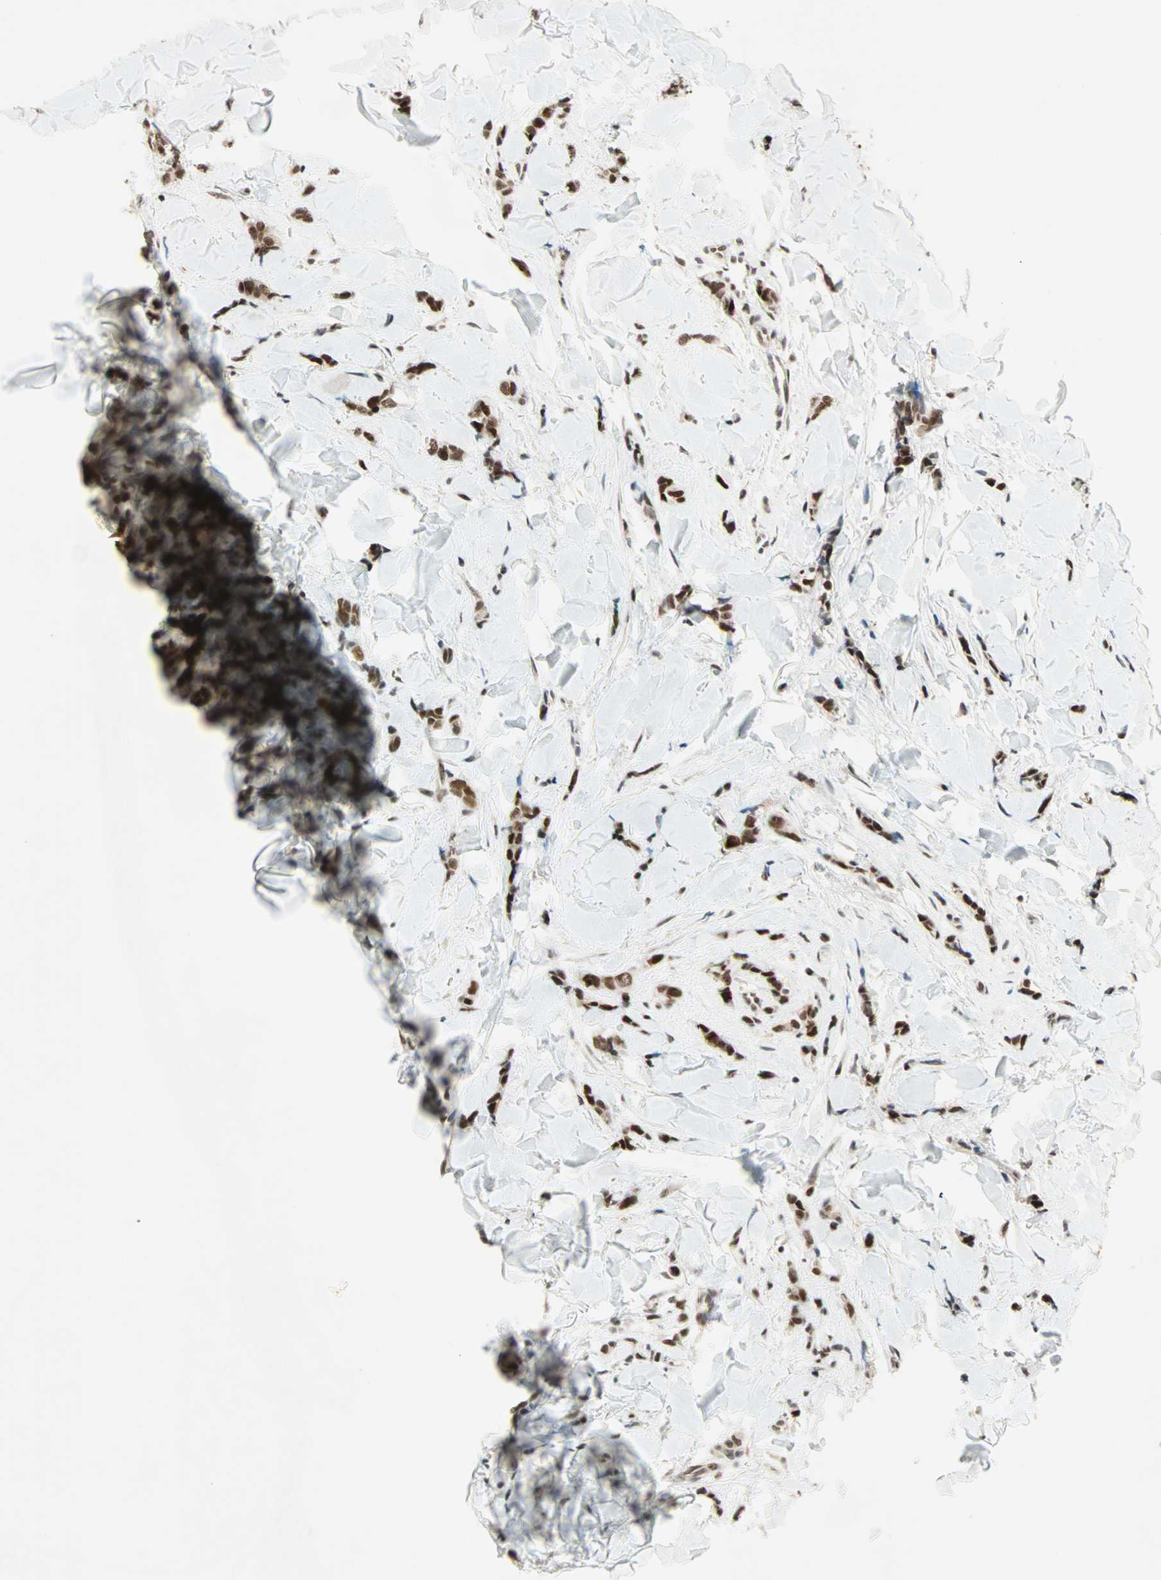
{"staining": {"intensity": "strong", "quantity": ">75%", "location": "nuclear"}, "tissue": "breast cancer", "cell_type": "Tumor cells", "image_type": "cancer", "snomed": [{"axis": "morphology", "description": "Lobular carcinoma"}, {"axis": "topography", "description": "Skin"}, {"axis": "topography", "description": "Breast"}], "caption": "This is an image of immunohistochemistry (IHC) staining of breast cancer, which shows strong positivity in the nuclear of tumor cells.", "gene": "MDC1", "patient": {"sex": "female", "age": 46}}